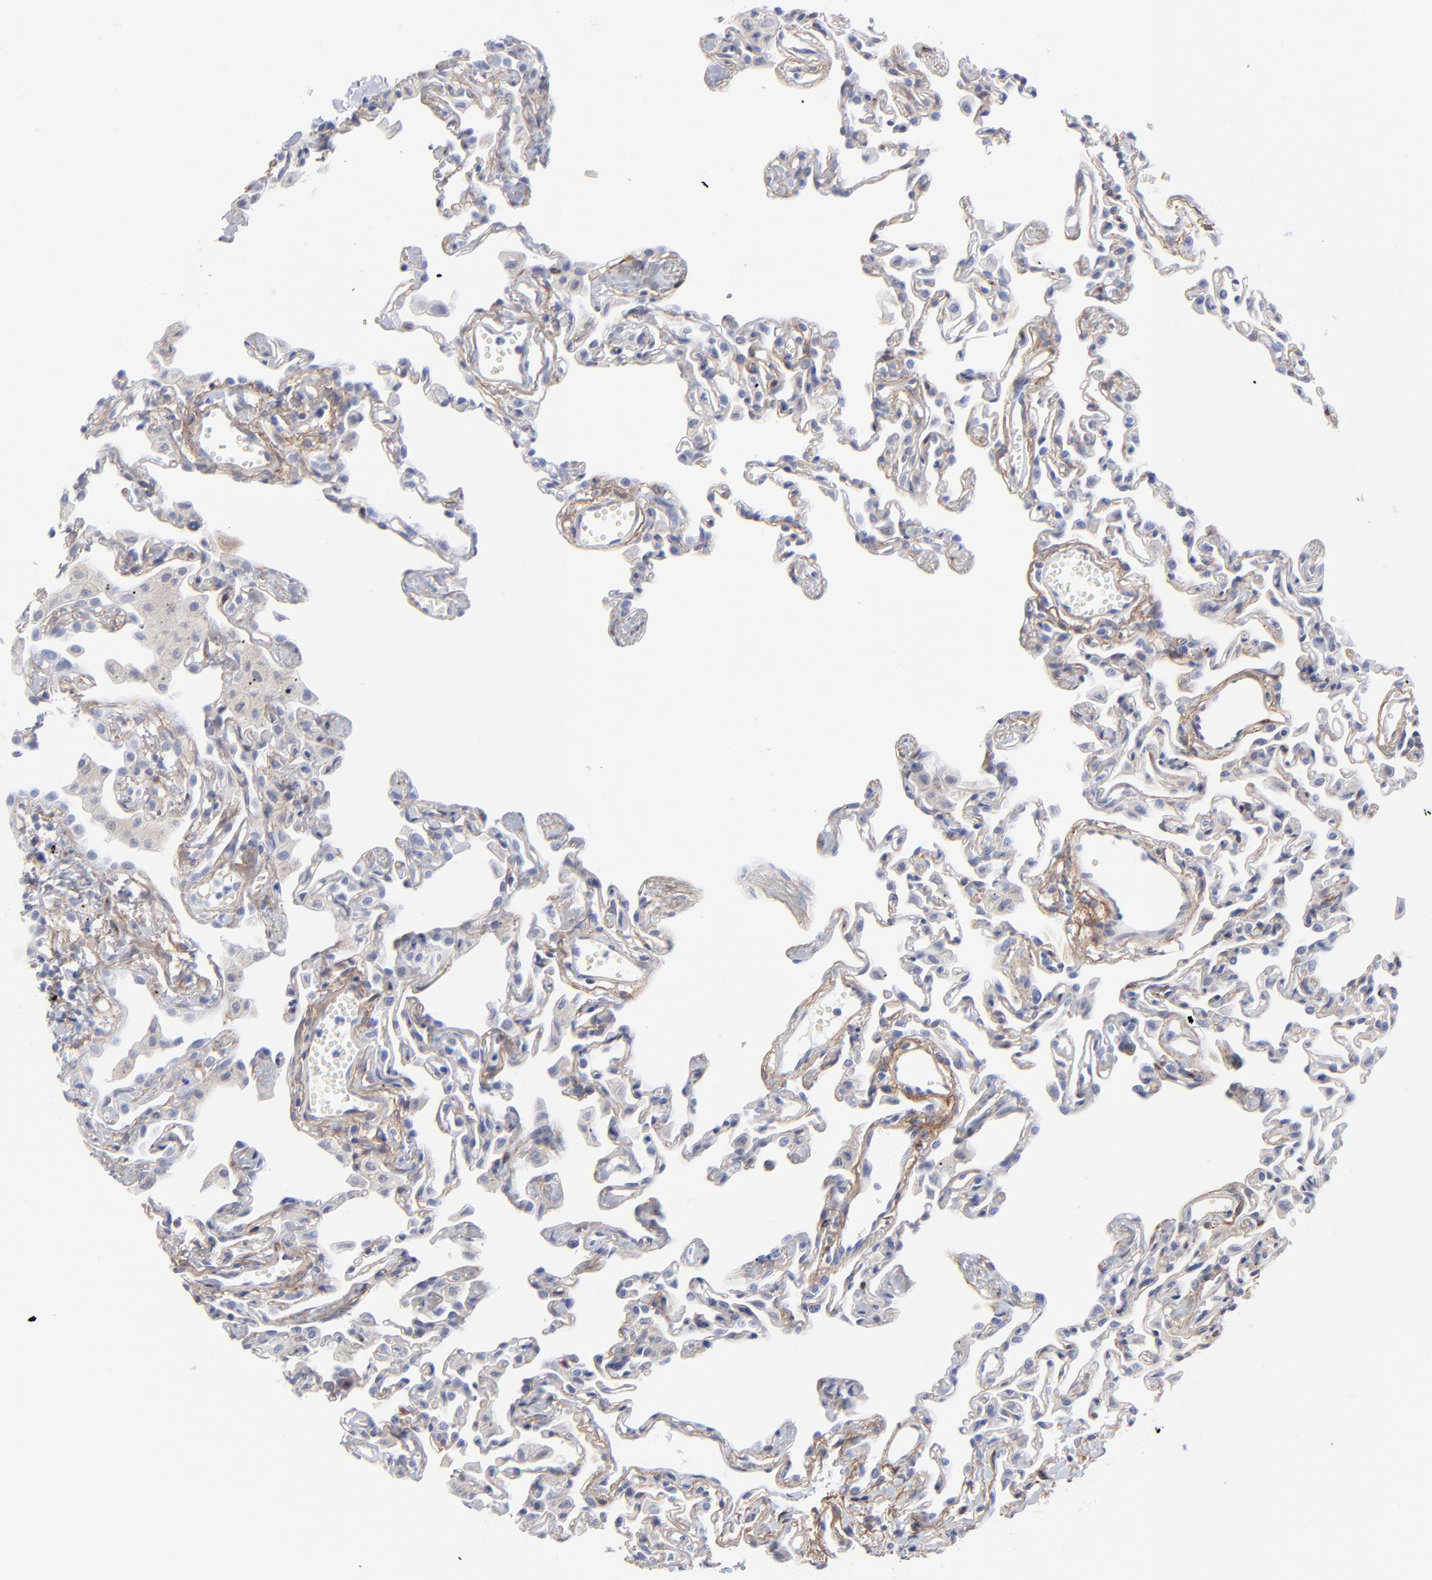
{"staining": {"intensity": "negative", "quantity": "none", "location": "none"}, "tissue": "lung", "cell_type": "Alveolar cells", "image_type": "normal", "snomed": [{"axis": "morphology", "description": "Normal tissue, NOS"}, {"axis": "topography", "description": "Lung"}], "caption": "The micrograph displays no significant positivity in alveolar cells of lung.", "gene": "PDGFRB", "patient": {"sex": "female", "age": 49}}